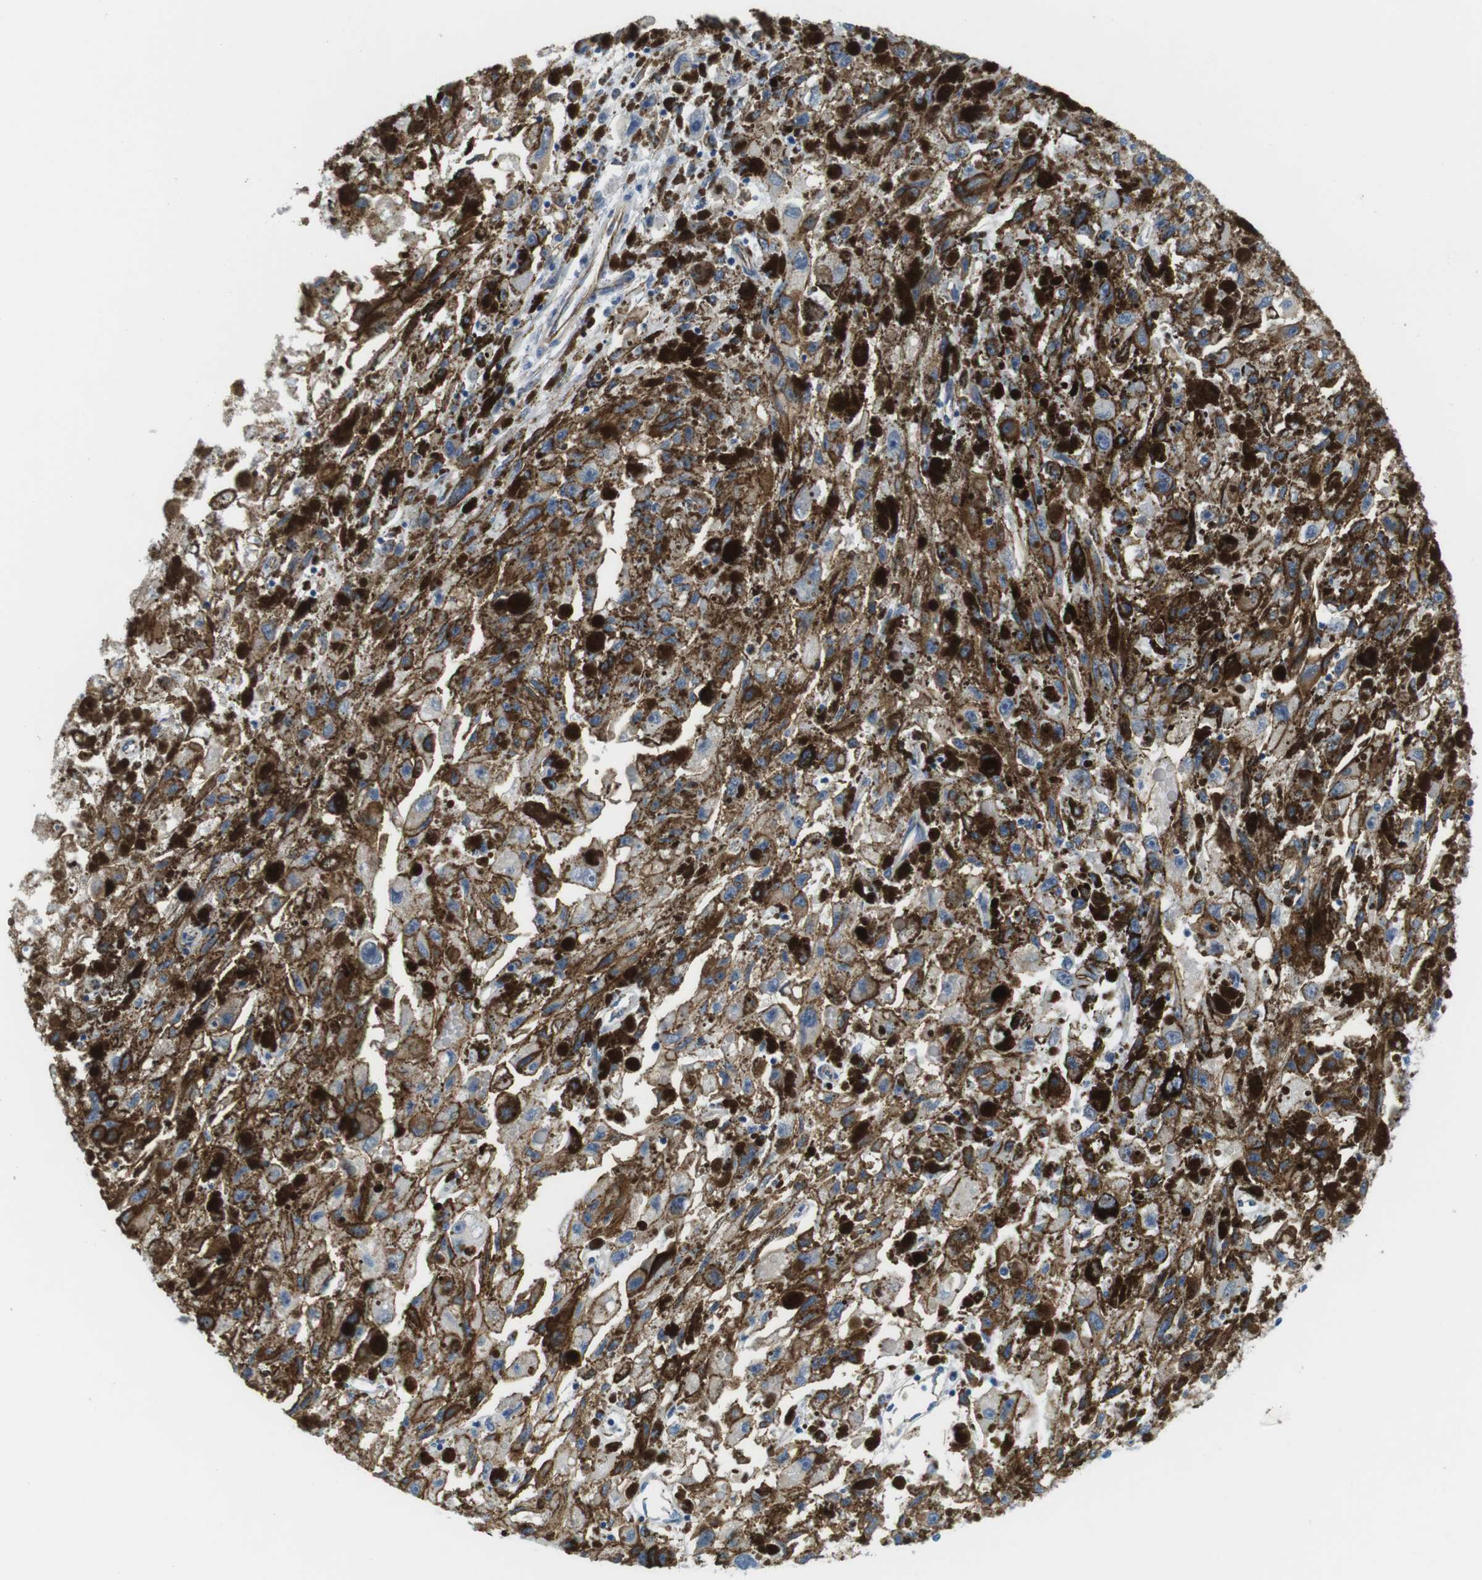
{"staining": {"intensity": "moderate", "quantity": ">75%", "location": "cytoplasmic/membranous"}, "tissue": "melanoma", "cell_type": "Tumor cells", "image_type": "cancer", "snomed": [{"axis": "morphology", "description": "Malignant melanoma, NOS"}, {"axis": "topography", "description": "Skin"}], "caption": "Melanoma stained with a protein marker exhibits moderate staining in tumor cells.", "gene": "SLC6A6", "patient": {"sex": "female", "age": 104}}